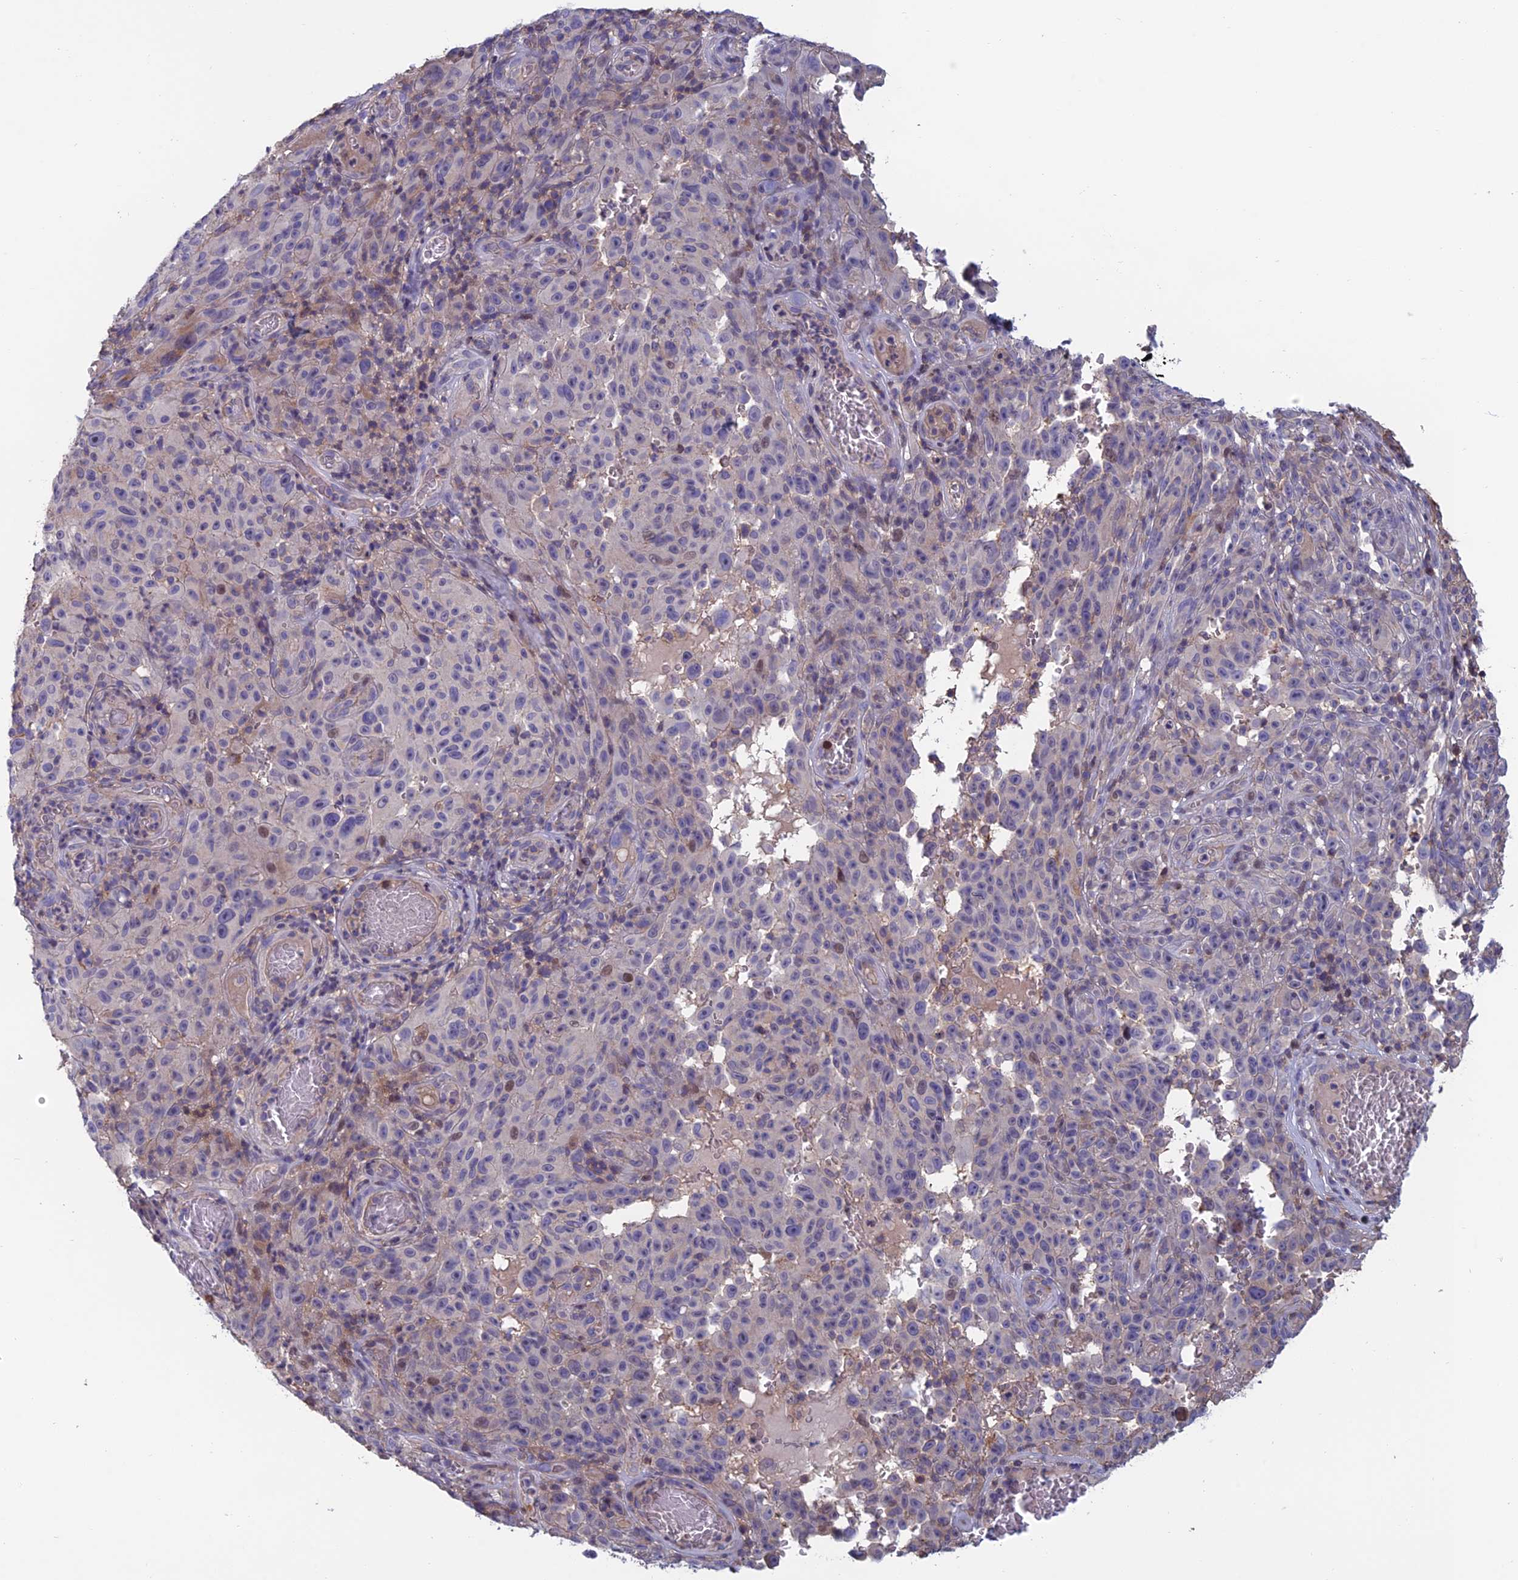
{"staining": {"intensity": "negative", "quantity": "none", "location": "none"}, "tissue": "melanoma", "cell_type": "Tumor cells", "image_type": "cancer", "snomed": [{"axis": "morphology", "description": "Malignant melanoma, NOS"}, {"axis": "topography", "description": "Skin"}], "caption": "Image shows no protein expression in tumor cells of melanoma tissue.", "gene": "C15orf62", "patient": {"sex": "female", "age": 82}}